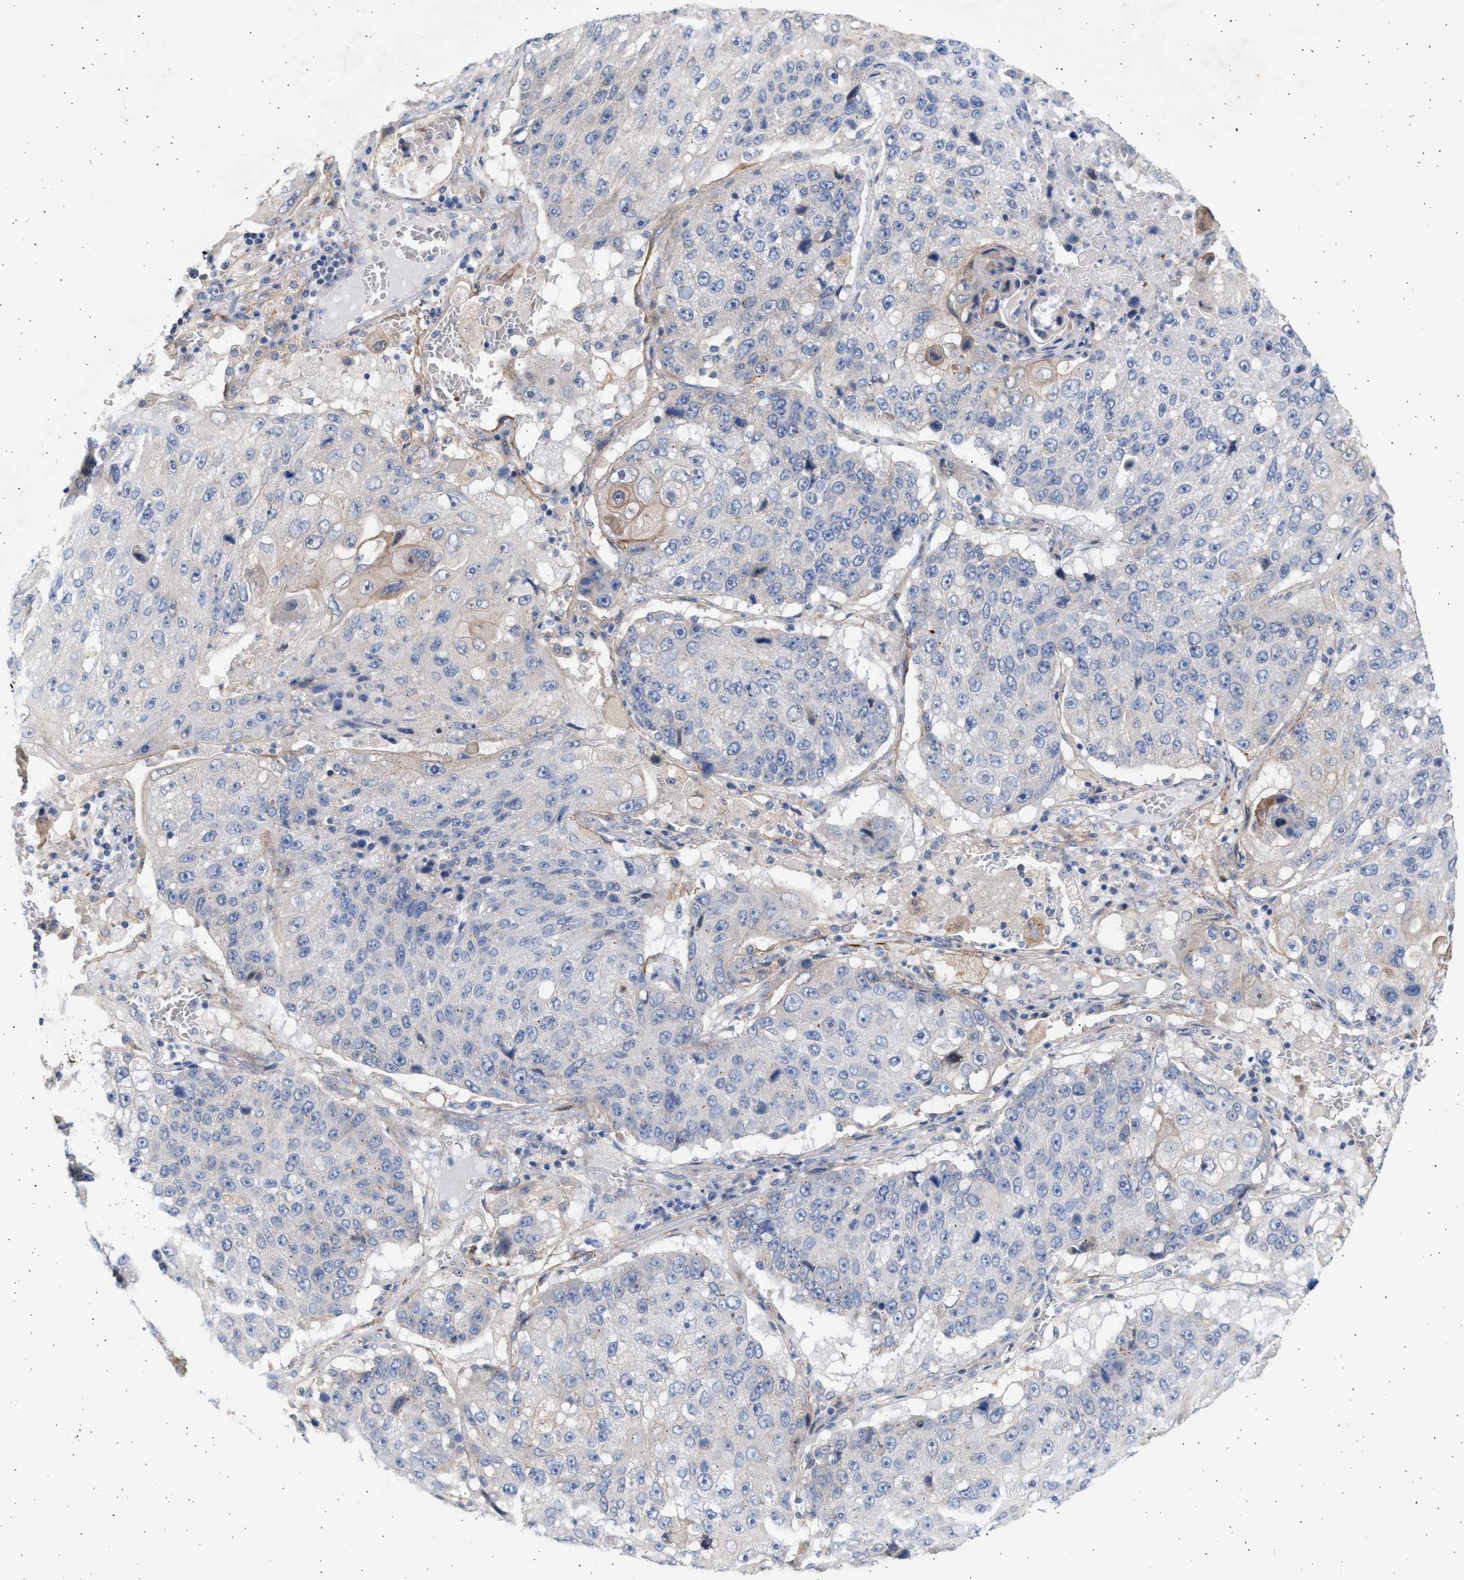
{"staining": {"intensity": "negative", "quantity": "none", "location": "none"}, "tissue": "lung cancer", "cell_type": "Tumor cells", "image_type": "cancer", "snomed": [{"axis": "morphology", "description": "Squamous cell carcinoma, NOS"}, {"axis": "topography", "description": "Lung"}], "caption": "There is no significant positivity in tumor cells of squamous cell carcinoma (lung).", "gene": "NBR1", "patient": {"sex": "male", "age": 61}}